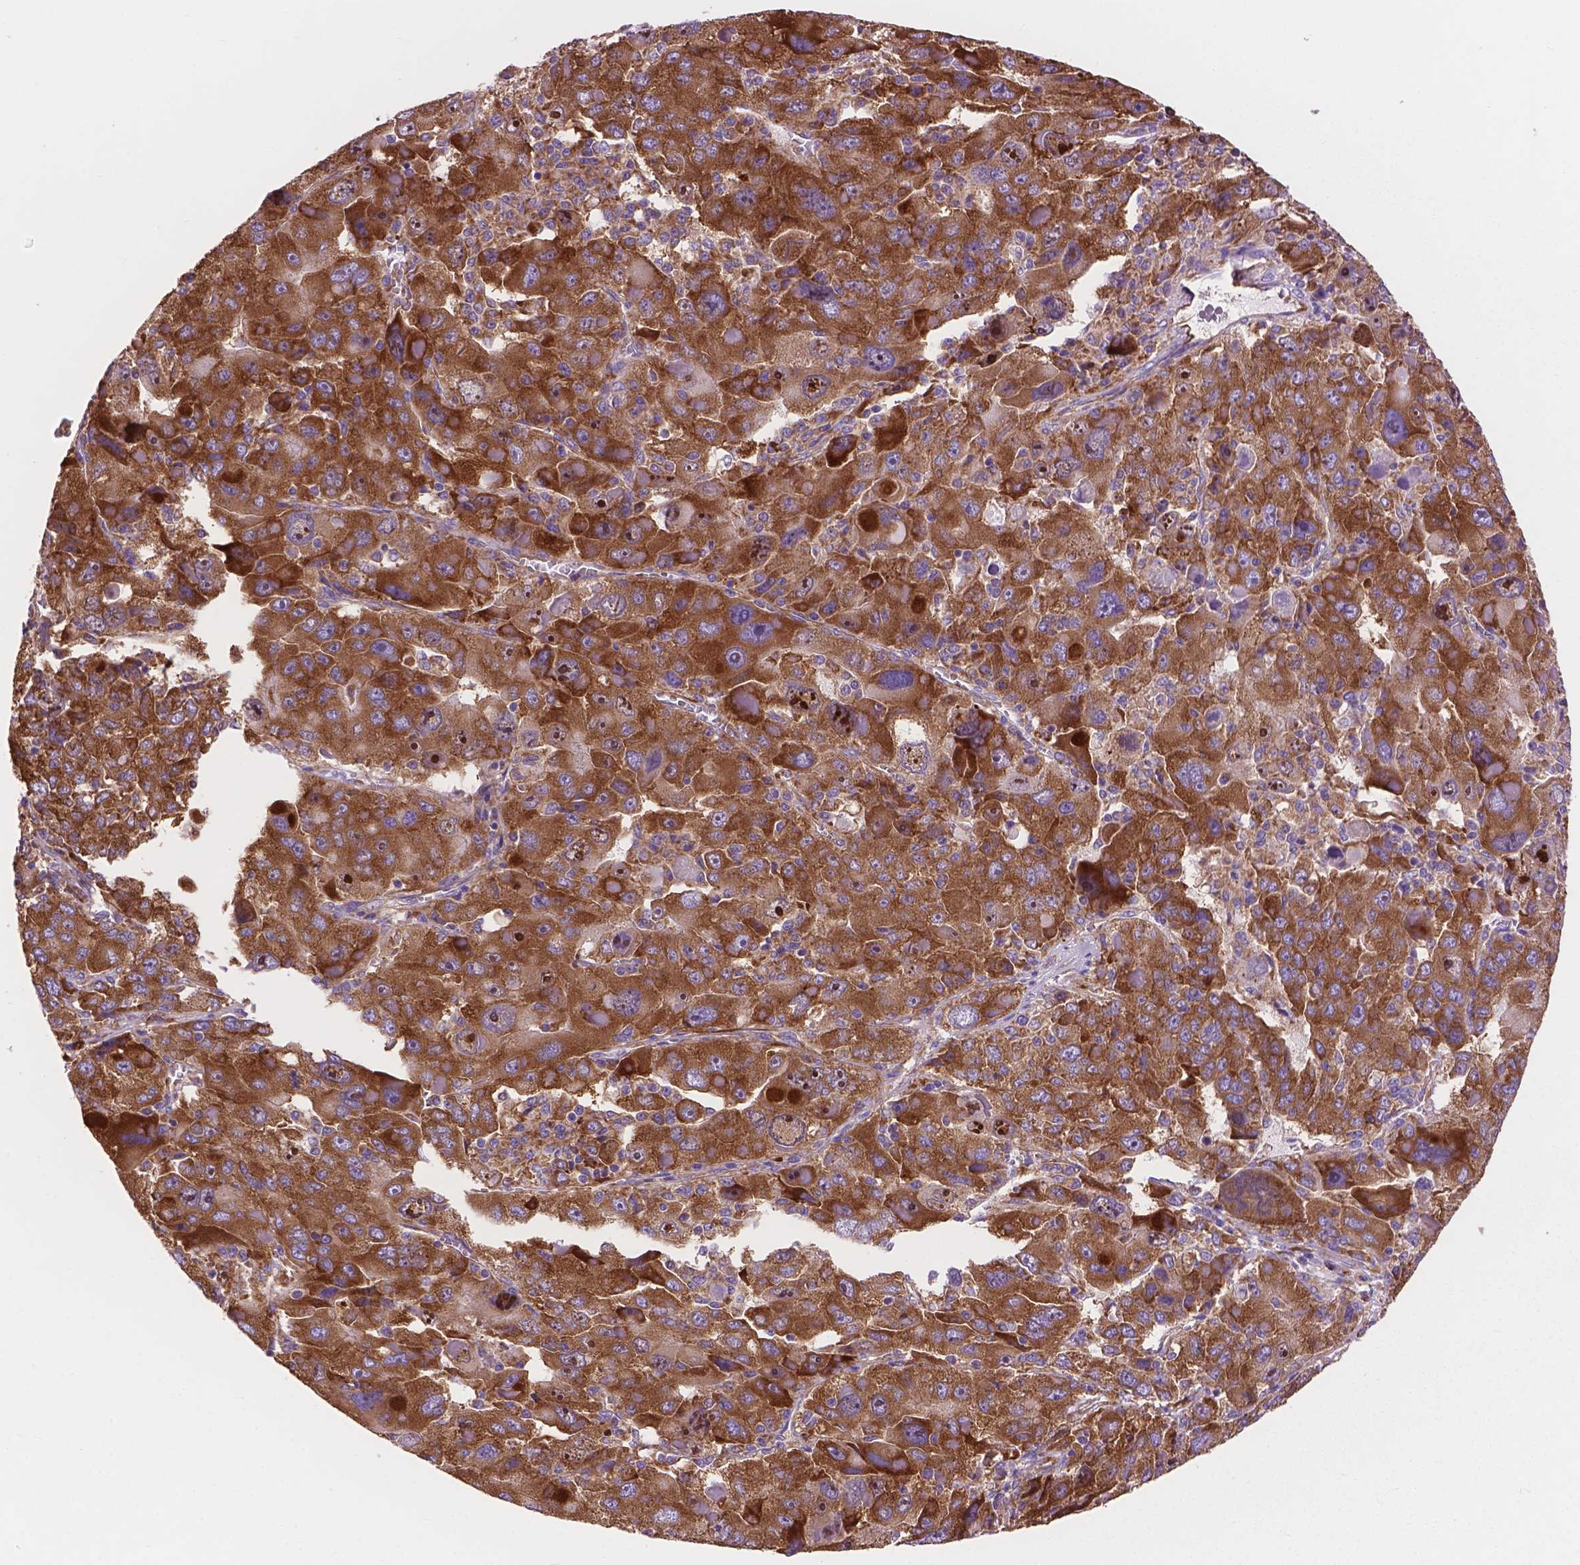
{"staining": {"intensity": "moderate", "quantity": ">75%", "location": "cytoplasmic/membranous"}, "tissue": "liver cancer", "cell_type": "Tumor cells", "image_type": "cancer", "snomed": [{"axis": "morphology", "description": "Carcinoma, Hepatocellular, NOS"}, {"axis": "topography", "description": "Liver"}], "caption": "Immunohistochemical staining of liver cancer (hepatocellular carcinoma) shows moderate cytoplasmic/membranous protein staining in approximately >75% of tumor cells.", "gene": "RPL37A", "patient": {"sex": "female", "age": 41}}